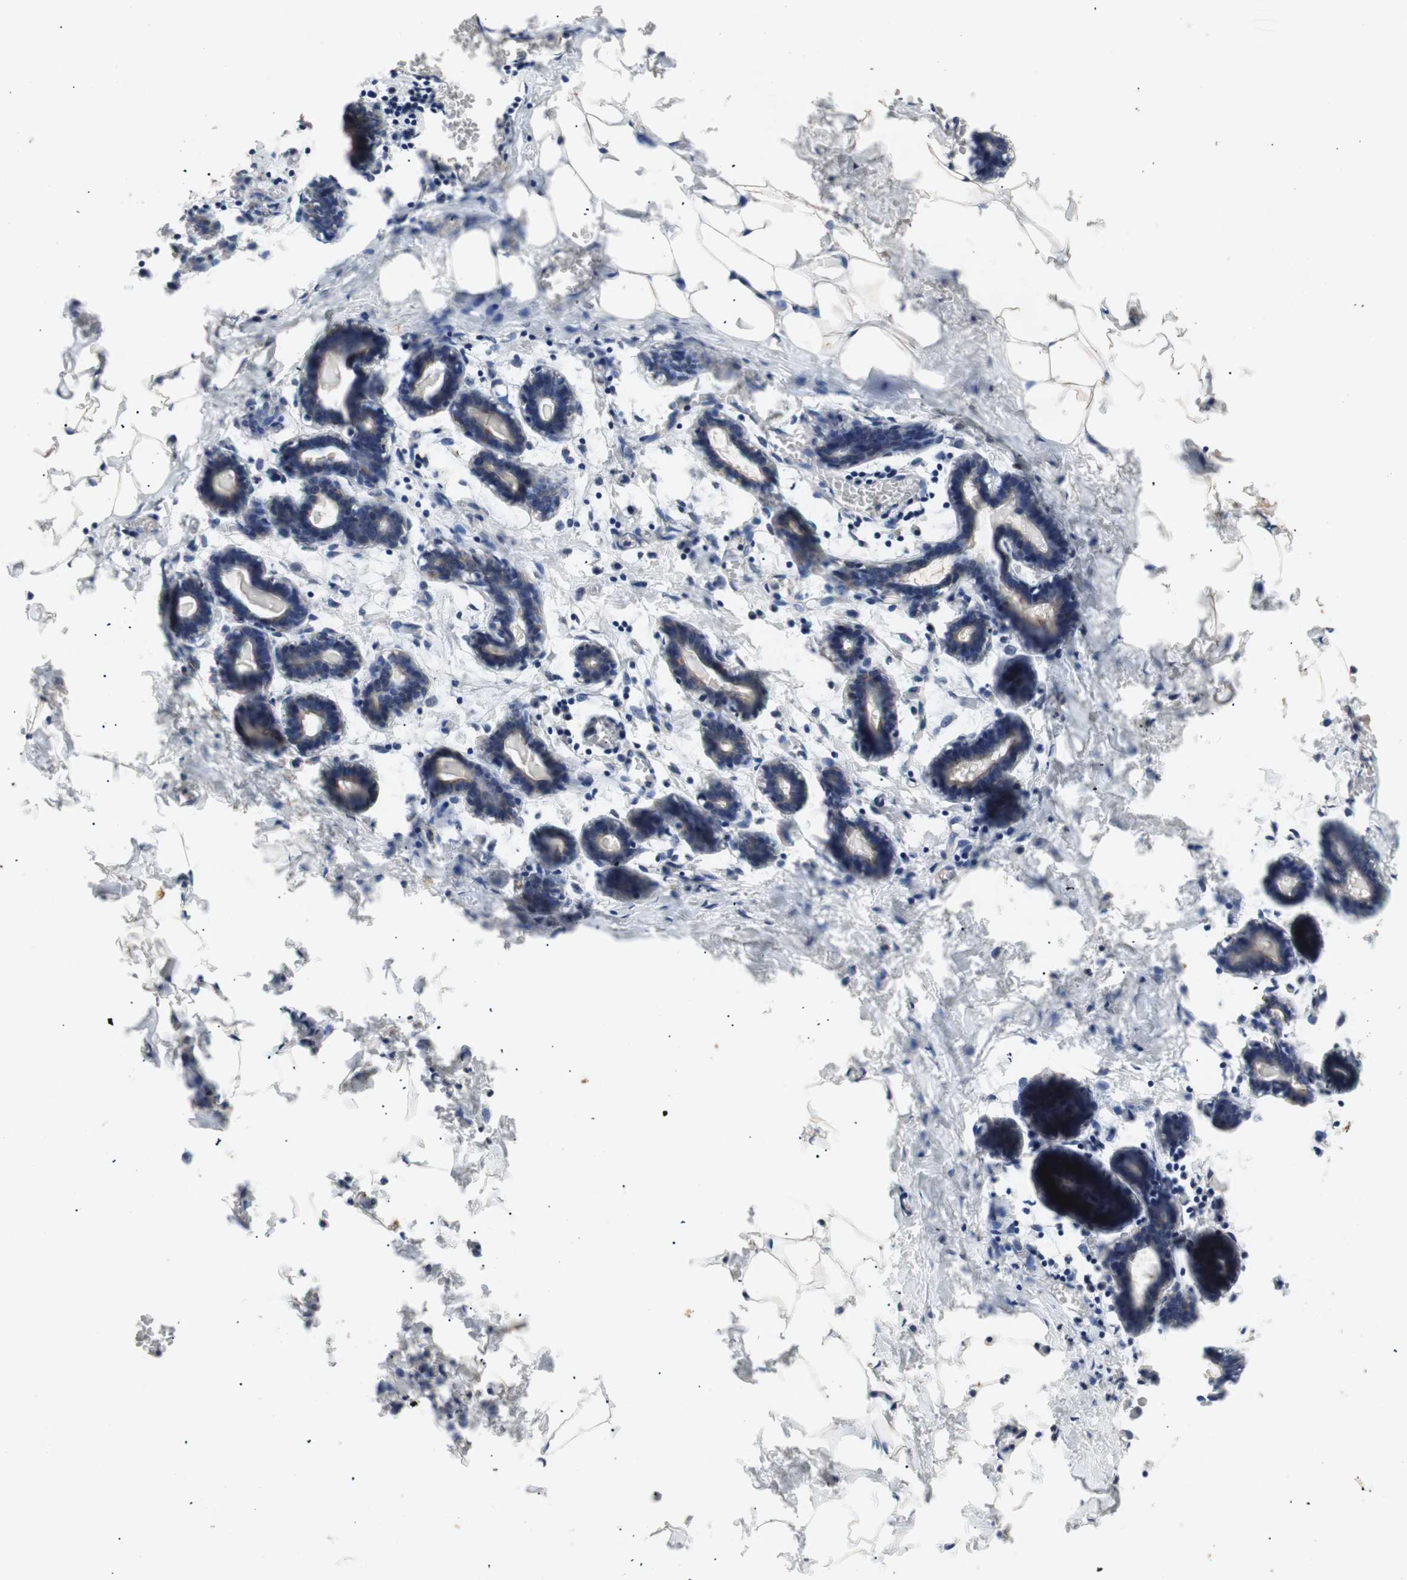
{"staining": {"intensity": "negative", "quantity": "none", "location": "none"}, "tissue": "breast", "cell_type": "Adipocytes", "image_type": "normal", "snomed": [{"axis": "morphology", "description": "Normal tissue, NOS"}, {"axis": "topography", "description": "Breast"}], "caption": "Immunohistochemistry photomicrograph of unremarkable breast stained for a protein (brown), which reveals no expression in adipocytes.", "gene": "PKN1", "patient": {"sex": "female", "age": 27}}